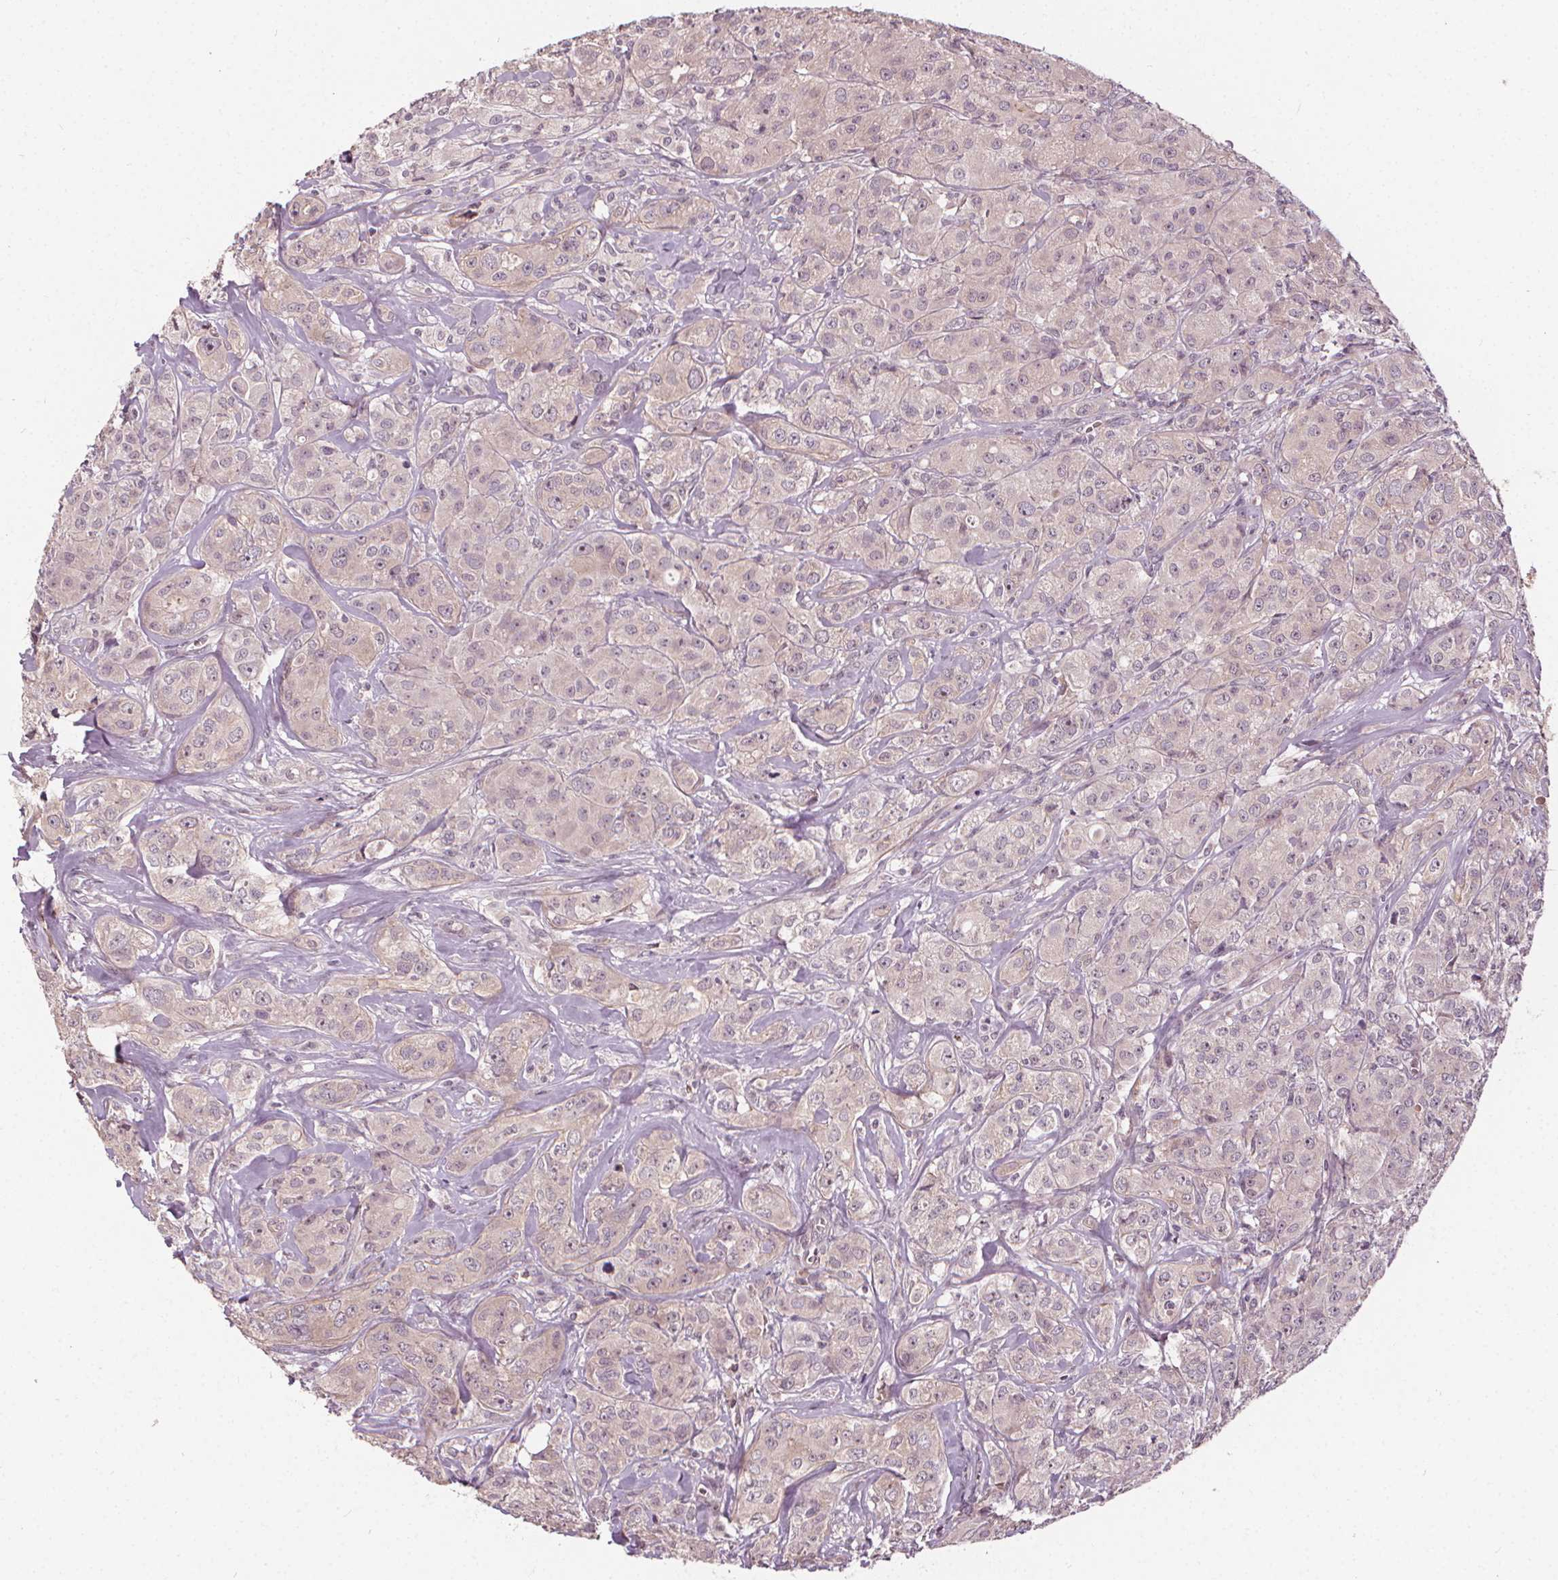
{"staining": {"intensity": "negative", "quantity": "none", "location": "none"}, "tissue": "breast cancer", "cell_type": "Tumor cells", "image_type": "cancer", "snomed": [{"axis": "morphology", "description": "Duct carcinoma"}, {"axis": "topography", "description": "Breast"}], "caption": "This is an immunohistochemistry (IHC) photomicrograph of human breast cancer. There is no staining in tumor cells.", "gene": "IPO13", "patient": {"sex": "female", "age": 43}}